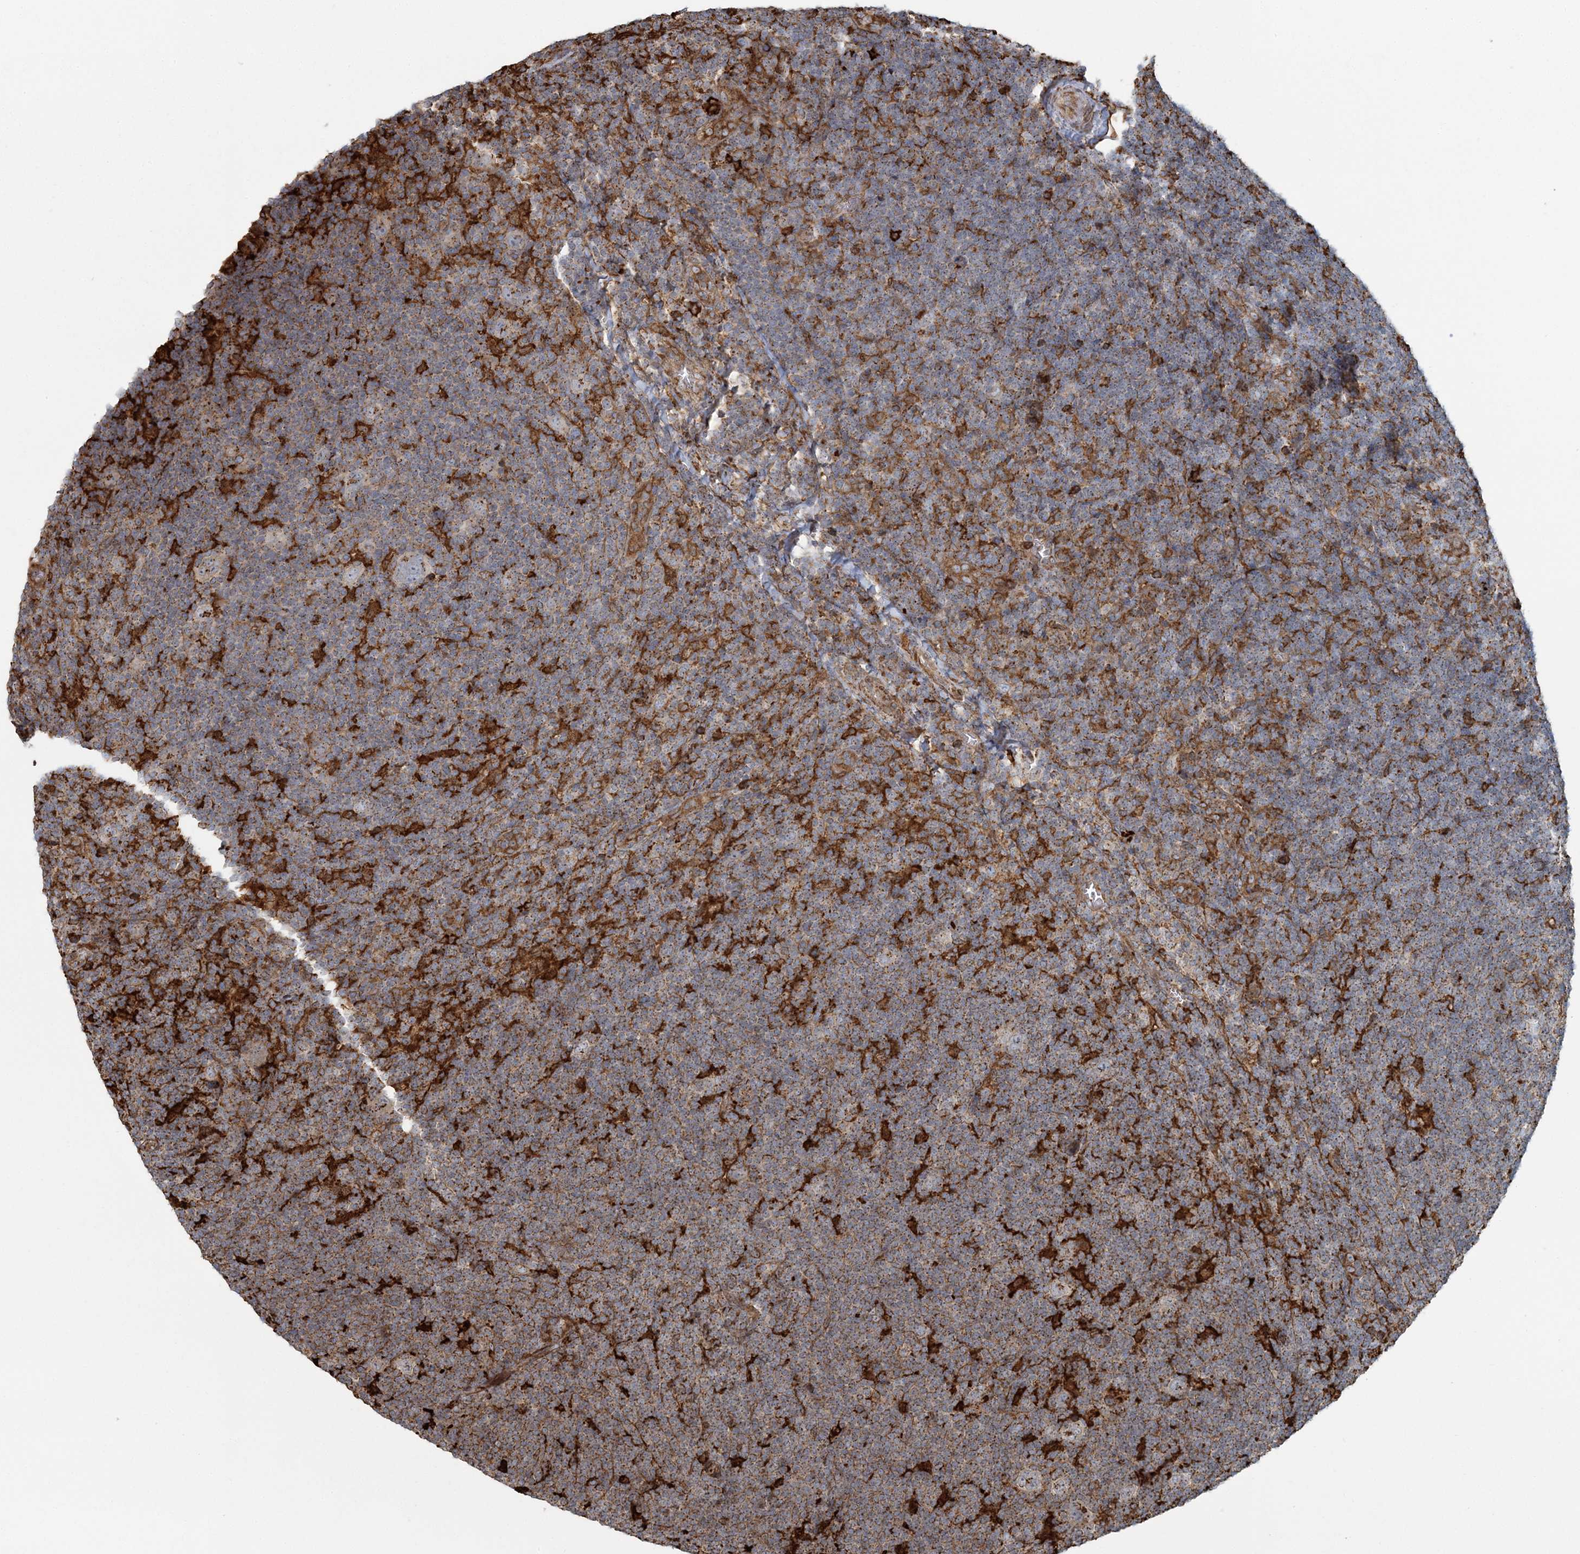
{"staining": {"intensity": "moderate", "quantity": "25%-75%", "location": "cytoplasmic/membranous"}, "tissue": "lymphoma", "cell_type": "Tumor cells", "image_type": "cancer", "snomed": [{"axis": "morphology", "description": "Hodgkin's disease, NOS"}, {"axis": "topography", "description": "Lymph node"}], "caption": "Immunohistochemistry (IHC) (DAB (3,3'-diaminobenzidine)) staining of Hodgkin's disease demonstrates moderate cytoplasmic/membranous protein staining in about 25%-75% of tumor cells. (brown staining indicates protein expression, while blue staining denotes nuclei).", "gene": "TRAF3IP2", "patient": {"sex": "female", "age": 57}}